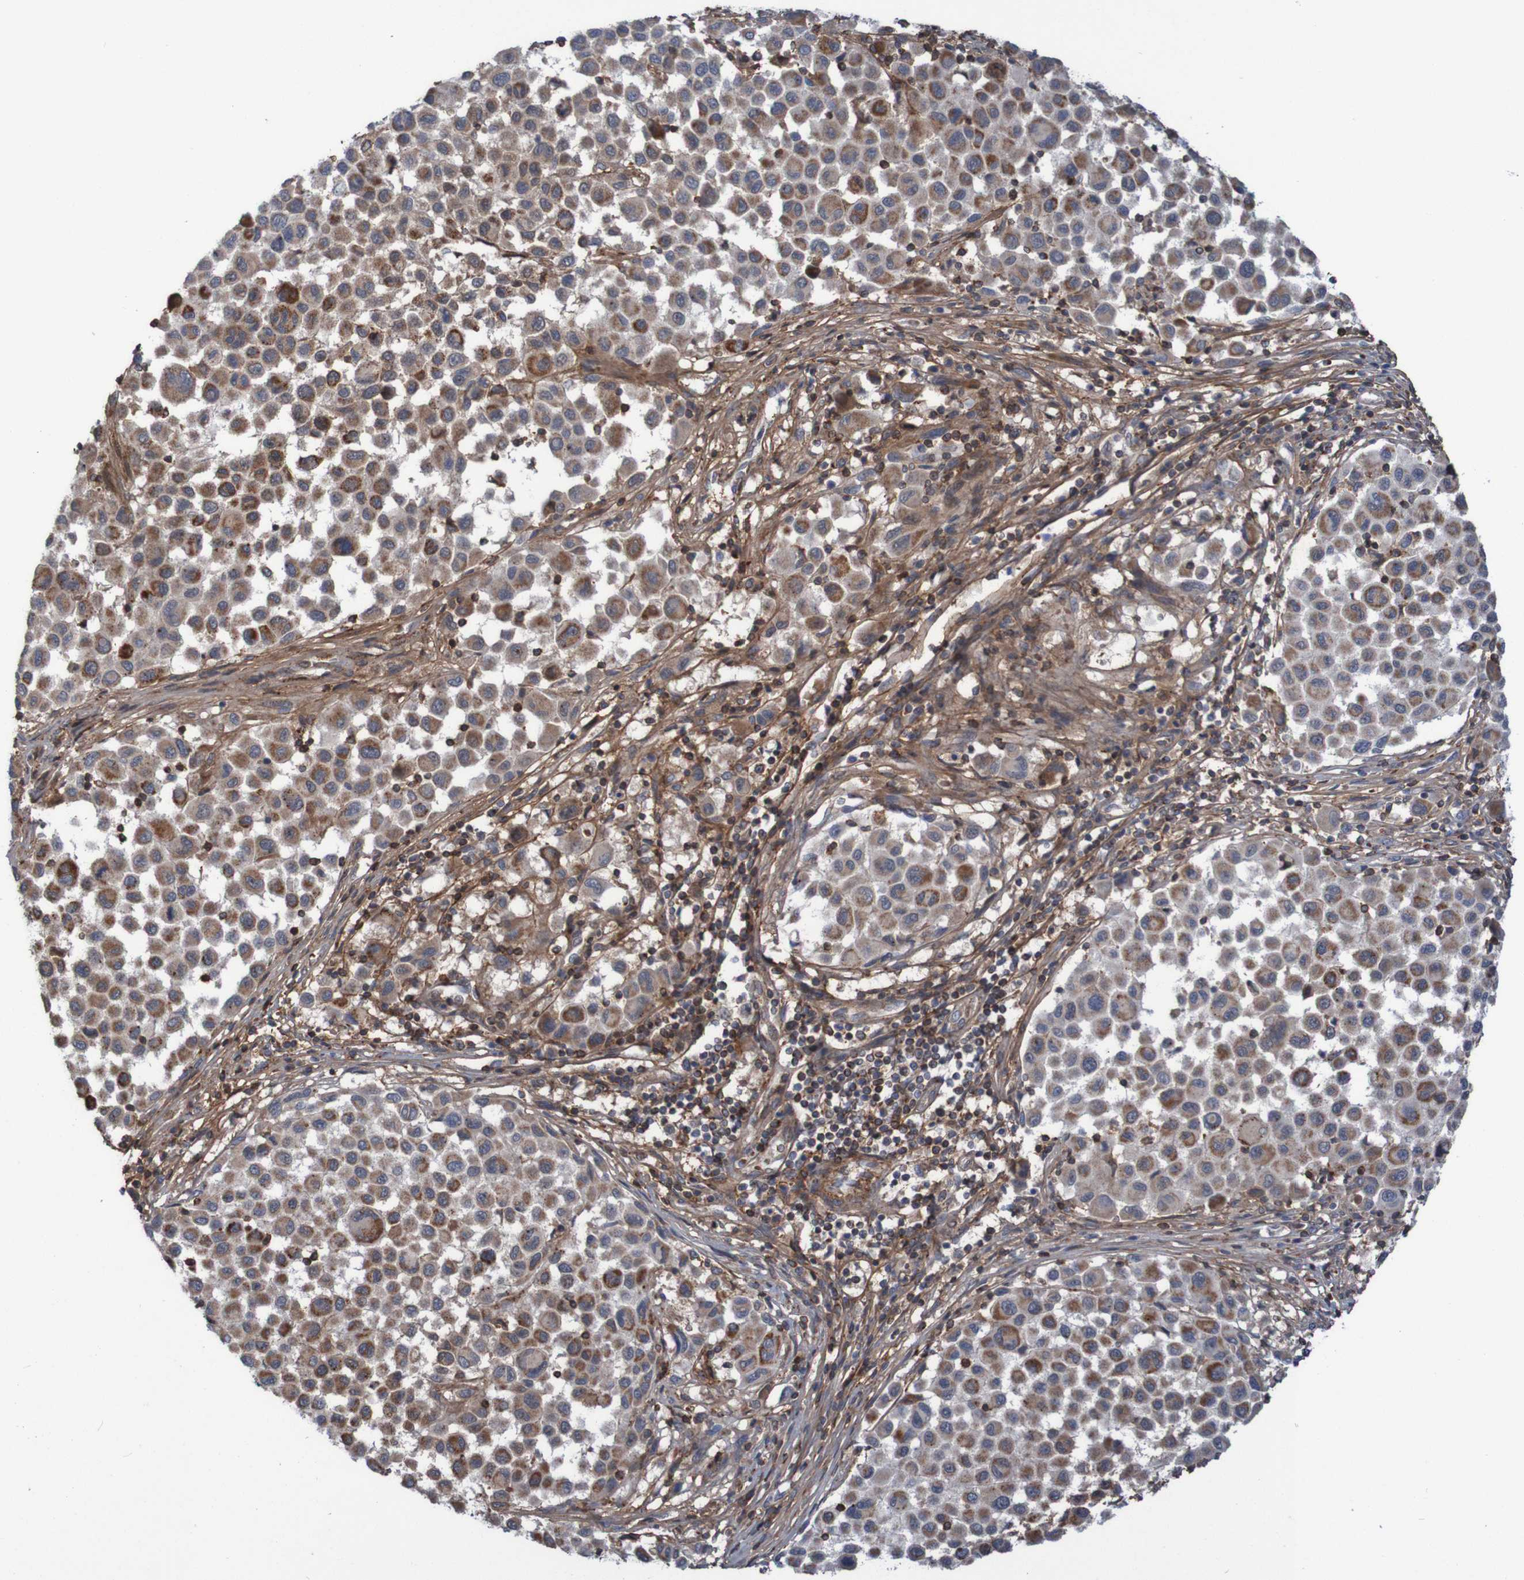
{"staining": {"intensity": "moderate", "quantity": ">75%", "location": "cytoplasmic/membranous"}, "tissue": "melanoma", "cell_type": "Tumor cells", "image_type": "cancer", "snomed": [{"axis": "morphology", "description": "Malignant melanoma, Metastatic site"}, {"axis": "topography", "description": "Lymph node"}], "caption": "Protein expression analysis of human malignant melanoma (metastatic site) reveals moderate cytoplasmic/membranous expression in approximately >75% of tumor cells.", "gene": "PDGFB", "patient": {"sex": "male", "age": 61}}